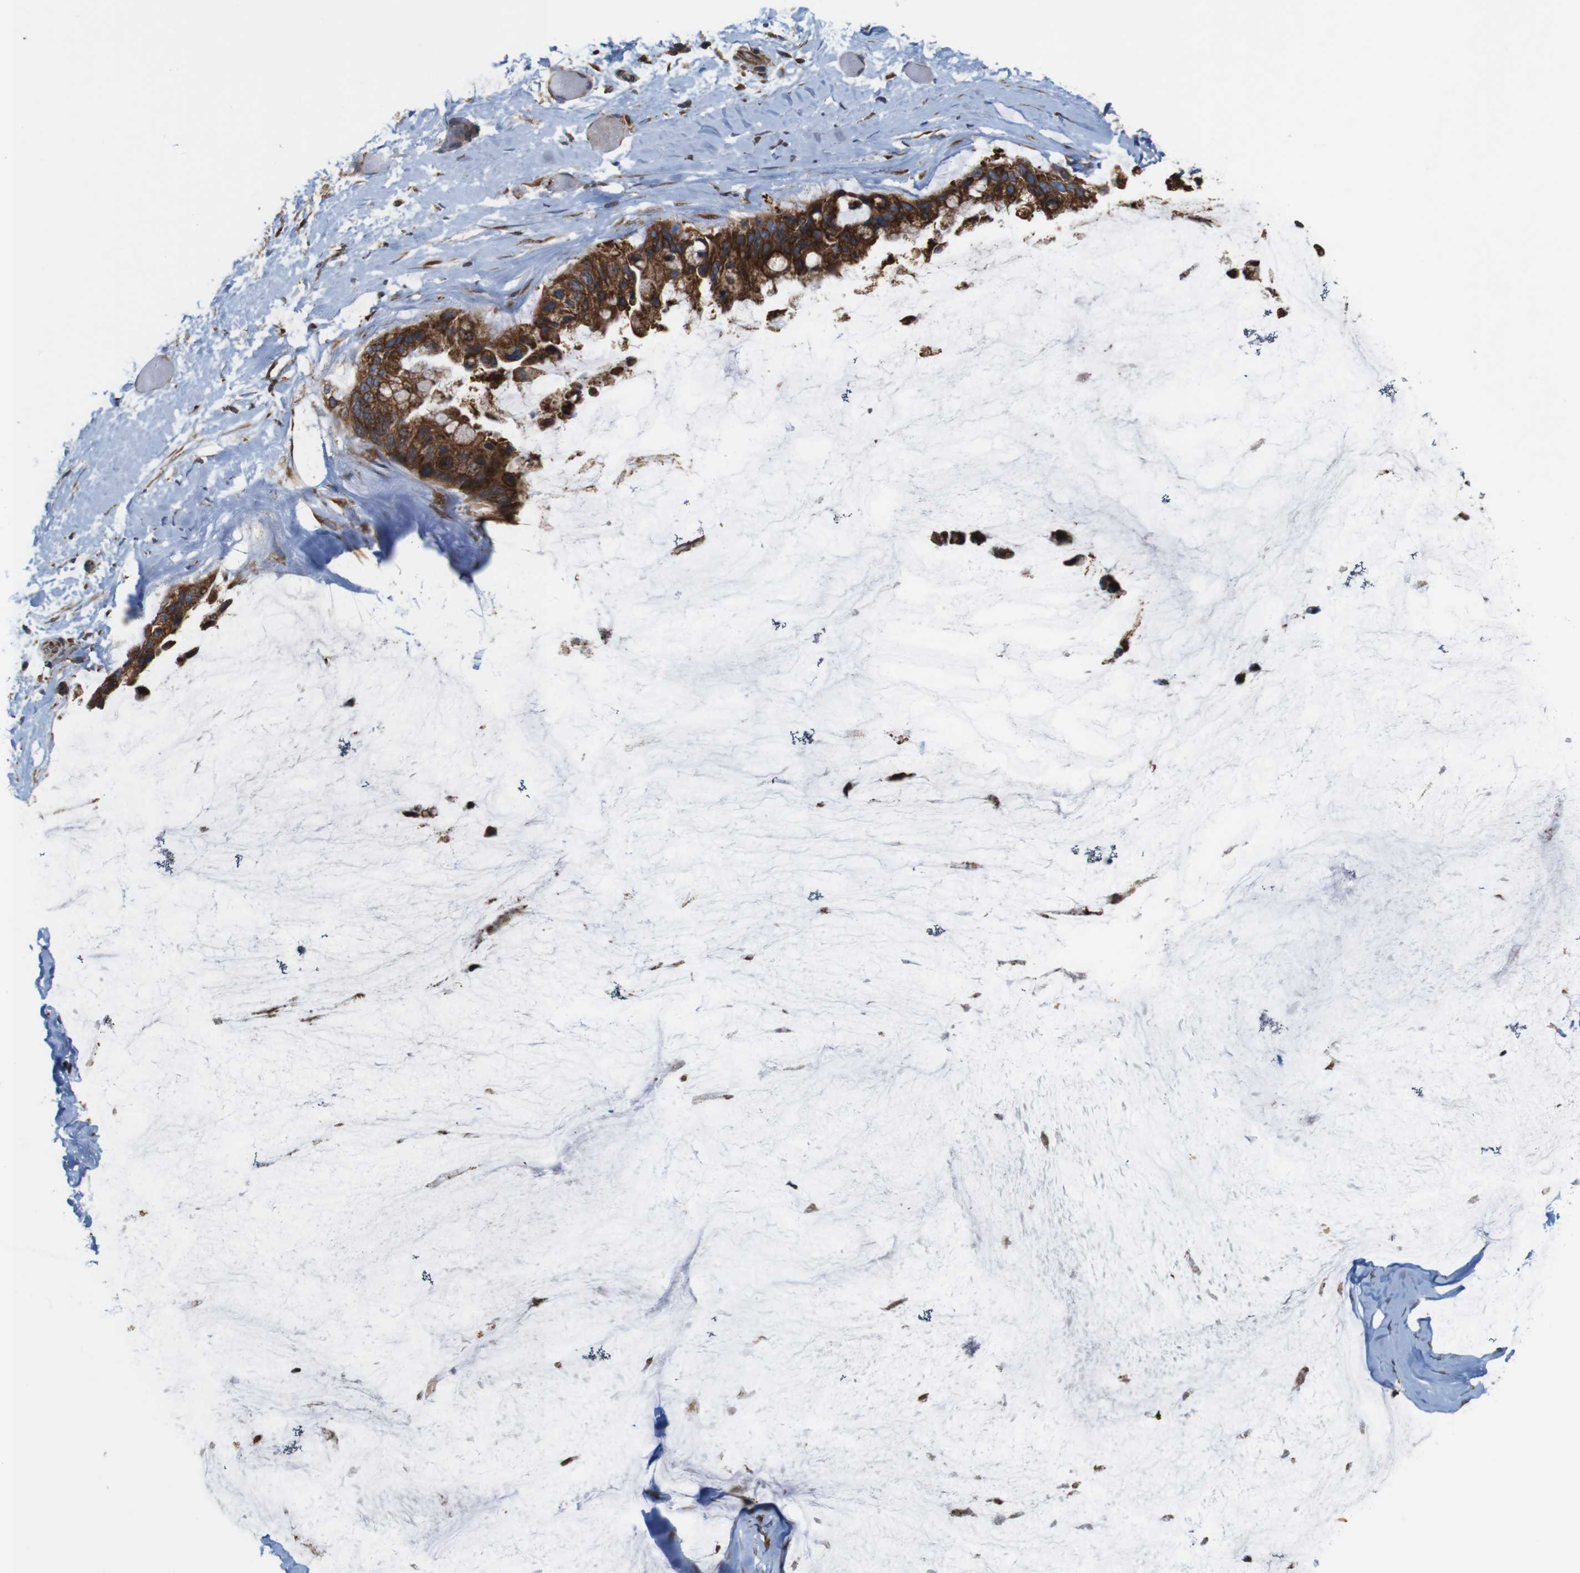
{"staining": {"intensity": "strong", "quantity": ">75%", "location": "cytoplasmic/membranous"}, "tissue": "ovarian cancer", "cell_type": "Tumor cells", "image_type": "cancer", "snomed": [{"axis": "morphology", "description": "Cystadenocarcinoma, mucinous, NOS"}, {"axis": "topography", "description": "Ovary"}], "caption": "Immunohistochemical staining of human ovarian cancer (mucinous cystadenocarcinoma) displays strong cytoplasmic/membranous protein positivity in approximately >75% of tumor cells.", "gene": "UGGT1", "patient": {"sex": "female", "age": 39}}